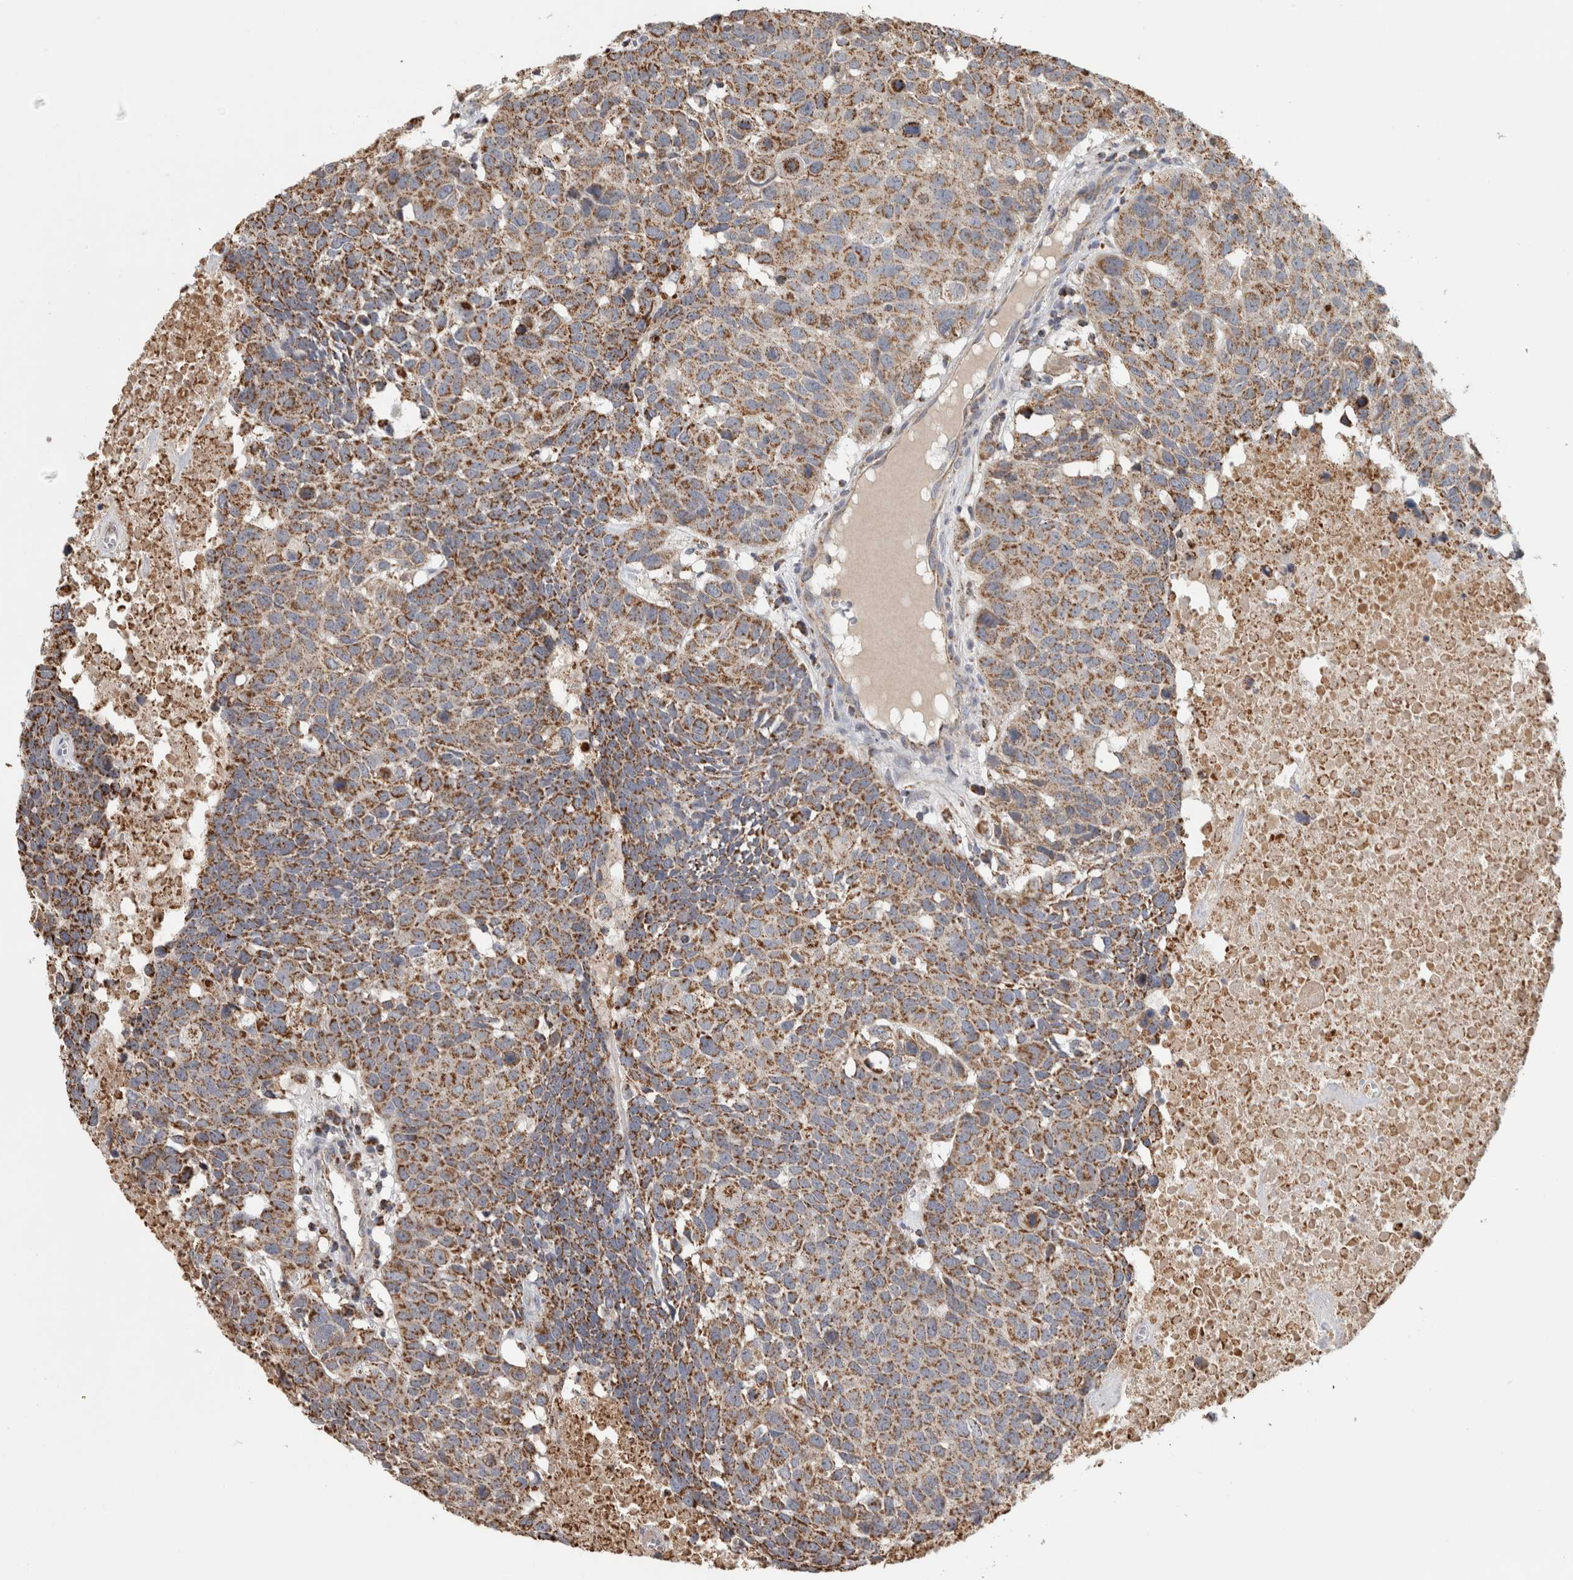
{"staining": {"intensity": "moderate", "quantity": ">75%", "location": "cytoplasmic/membranous"}, "tissue": "head and neck cancer", "cell_type": "Tumor cells", "image_type": "cancer", "snomed": [{"axis": "morphology", "description": "Squamous cell carcinoma, NOS"}, {"axis": "topography", "description": "Head-Neck"}], "caption": "Protein expression analysis of human squamous cell carcinoma (head and neck) reveals moderate cytoplasmic/membranous staining in about >75% of tumor cells. (IHC, brightfield microscopy, high magnification).", "gene": "ST8SIA1", "patient": {"sex": "male", "age": 66}}